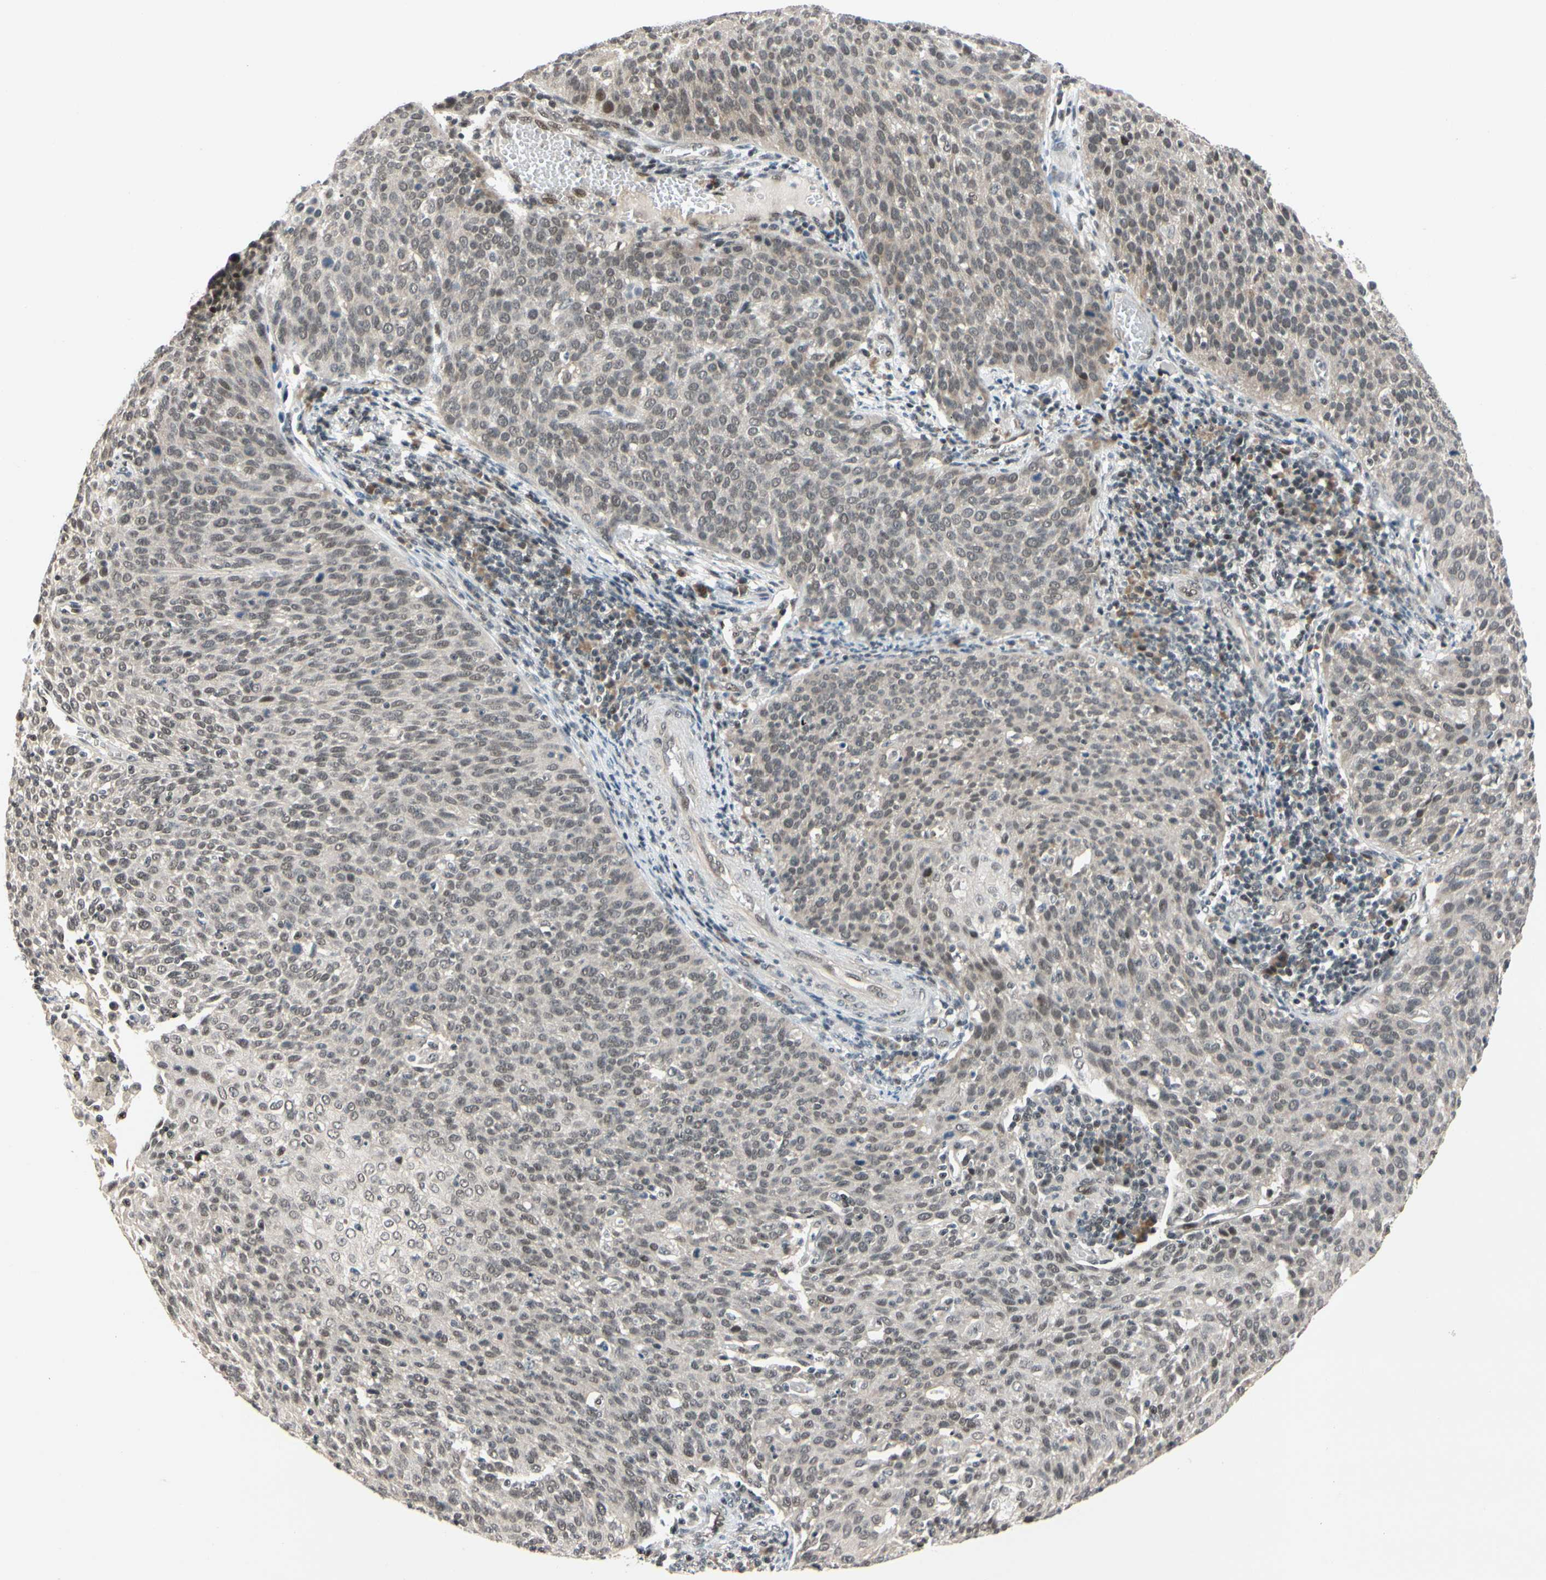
{"staining": {"intensity": "weak", "quantity": "25%-75%", "location": "nuclear"}, "tissue": "cervical cancer", "cell_type": "Tumor cells", "image_type": "cancer", "snomed": [{"axis": "morphology", "description": "Squamous cell carcinoma, NOS"}, {"axis": "topography", "description": "Cervix"}], "caption": "Tumor cells display weak nuclear positivity in approximately 25%-75% of cells in cervical cancer (squamous cell carcinoma).", "gene": "TAF4", "patient": {"sex": "female", "age": 38}}